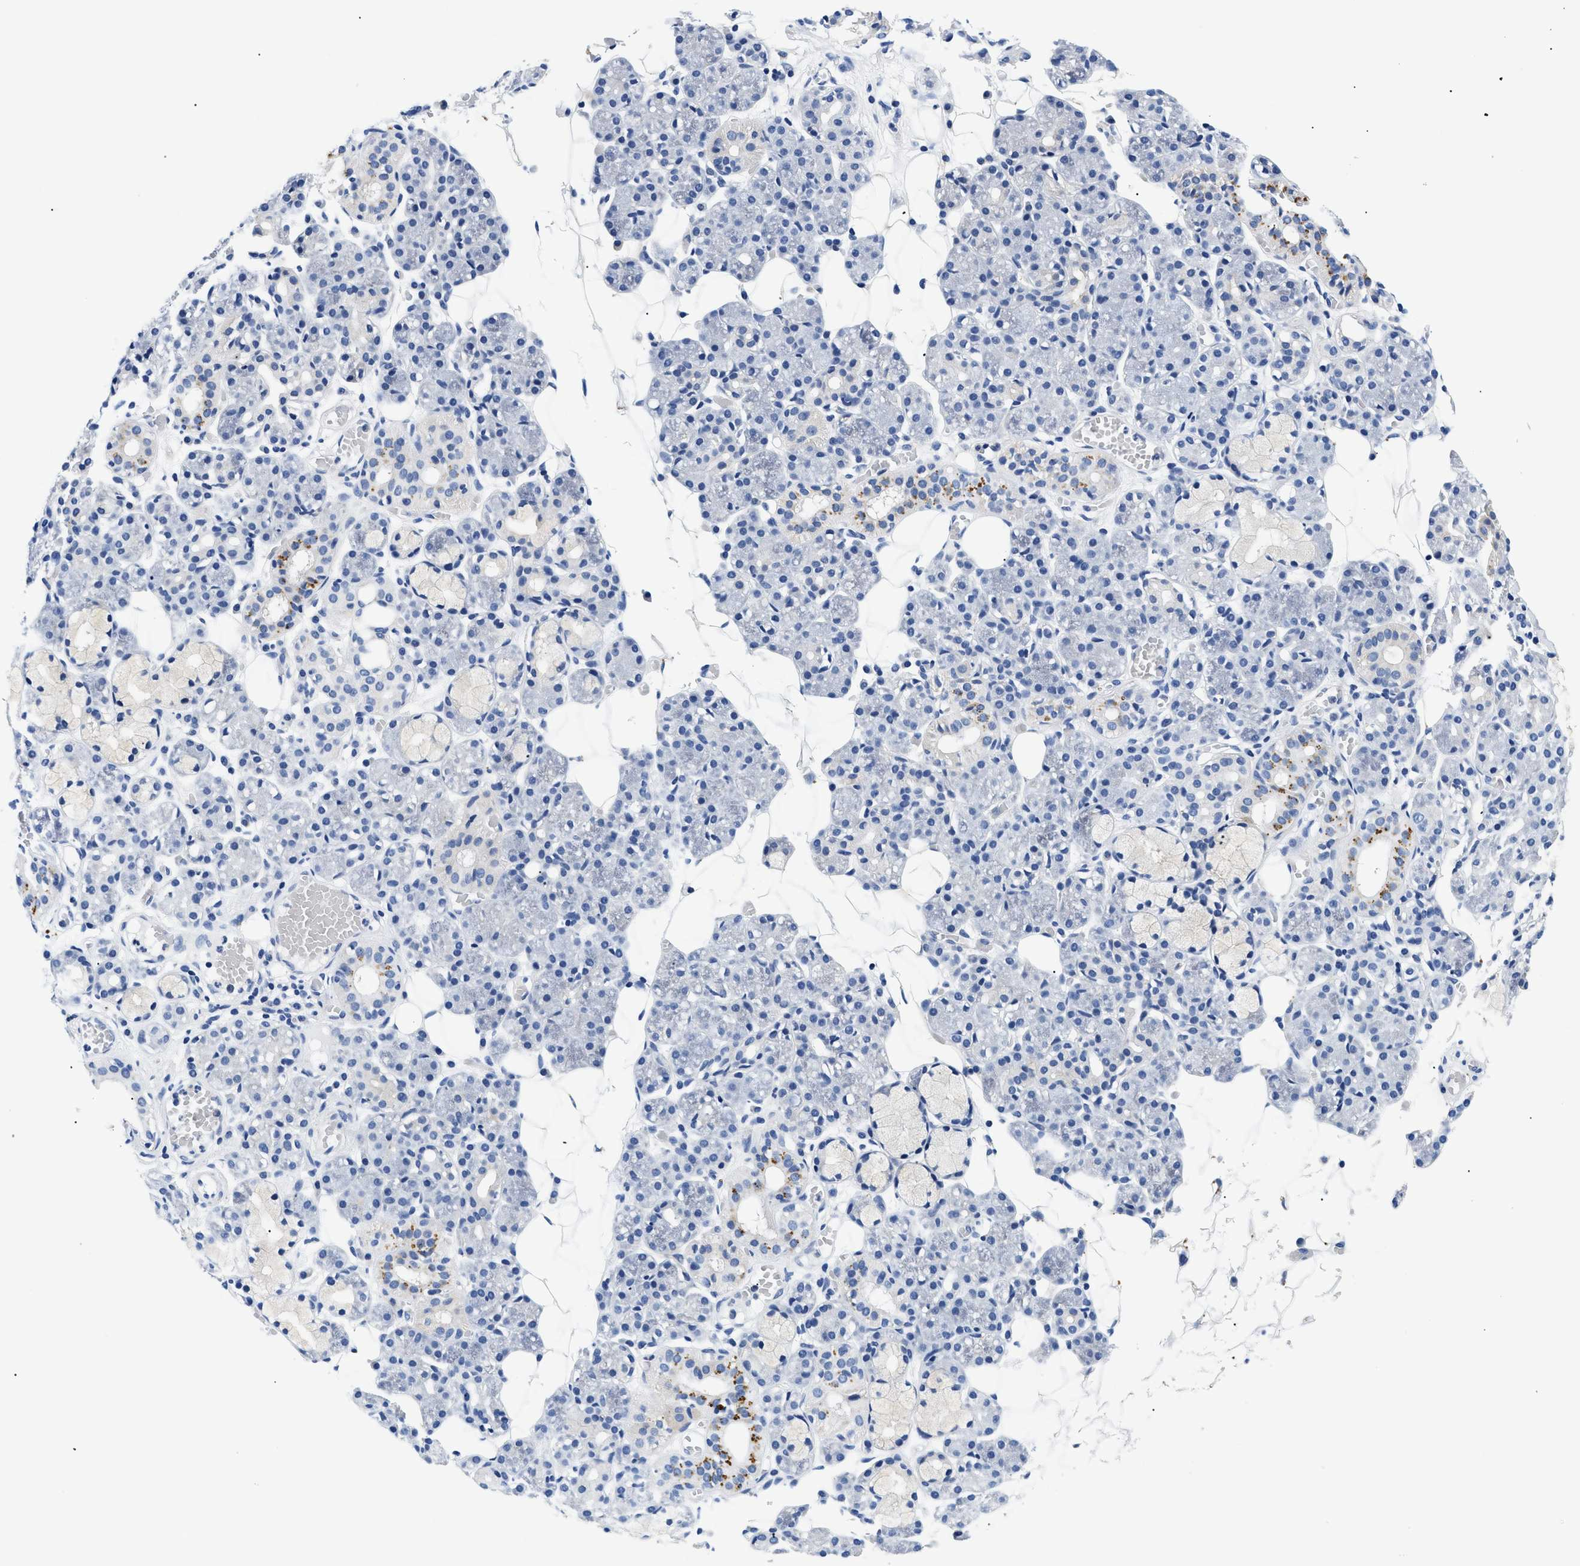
{"staining": {"intensity": "negative", "quantity": "none", "location": "none"}, "tissue": "salivary gland", "cell_type": "Glandular cells", "image_type": "normal", "snomed": [{"axis": "morphology", "description": "Normal tissue, NOS"}, {"axis": "topography", "description": "Salivary gland"}], "caption": "Human salivary gland stained for a protein using IHC displays no expression in glandular cells.", "gene": "MEA1", "patient": {"sex": "male", "age": 63}}